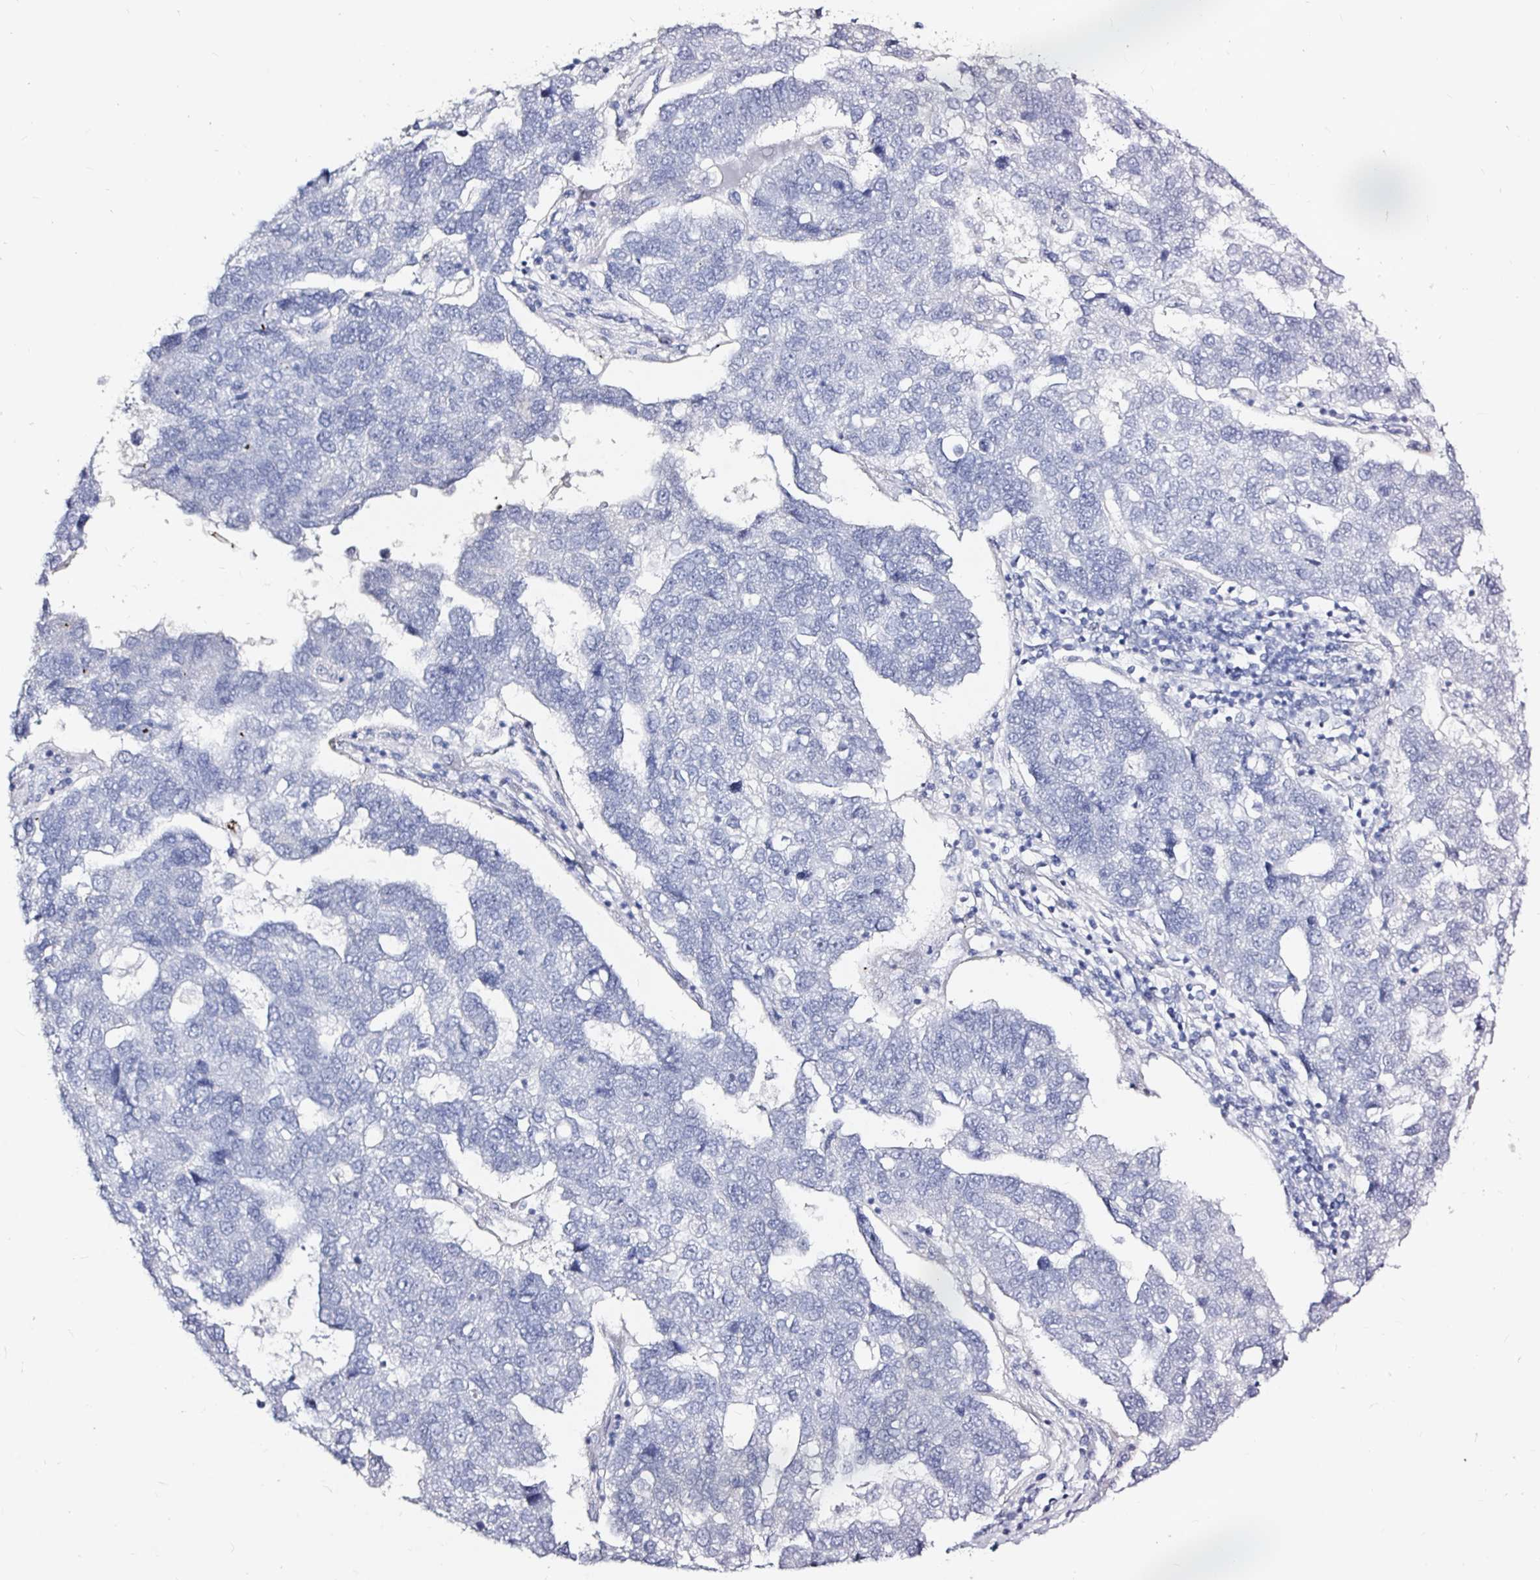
{"staining": {"intensity": "negative", "quantity": "none", "location": "none"}, "tissue": "pancreatic cancer", "cell_type": "Tumor cells", "image_type": "cancer", "snomed": [{"axis": "morphology", "description": "Adenocarcinoma, NOS"}, {"axis": "topography", "description": "Pancreas"}], "caption": "This photomicrograph is of pancreatic cancer stained with immunohistochemistry (IHC) to label a protein in brown with the nuclei are counter-stained blue. There is no positivity in tumor cells.", "gene": "LUZP4", "patient": {"sex": "female", "age": 61}}